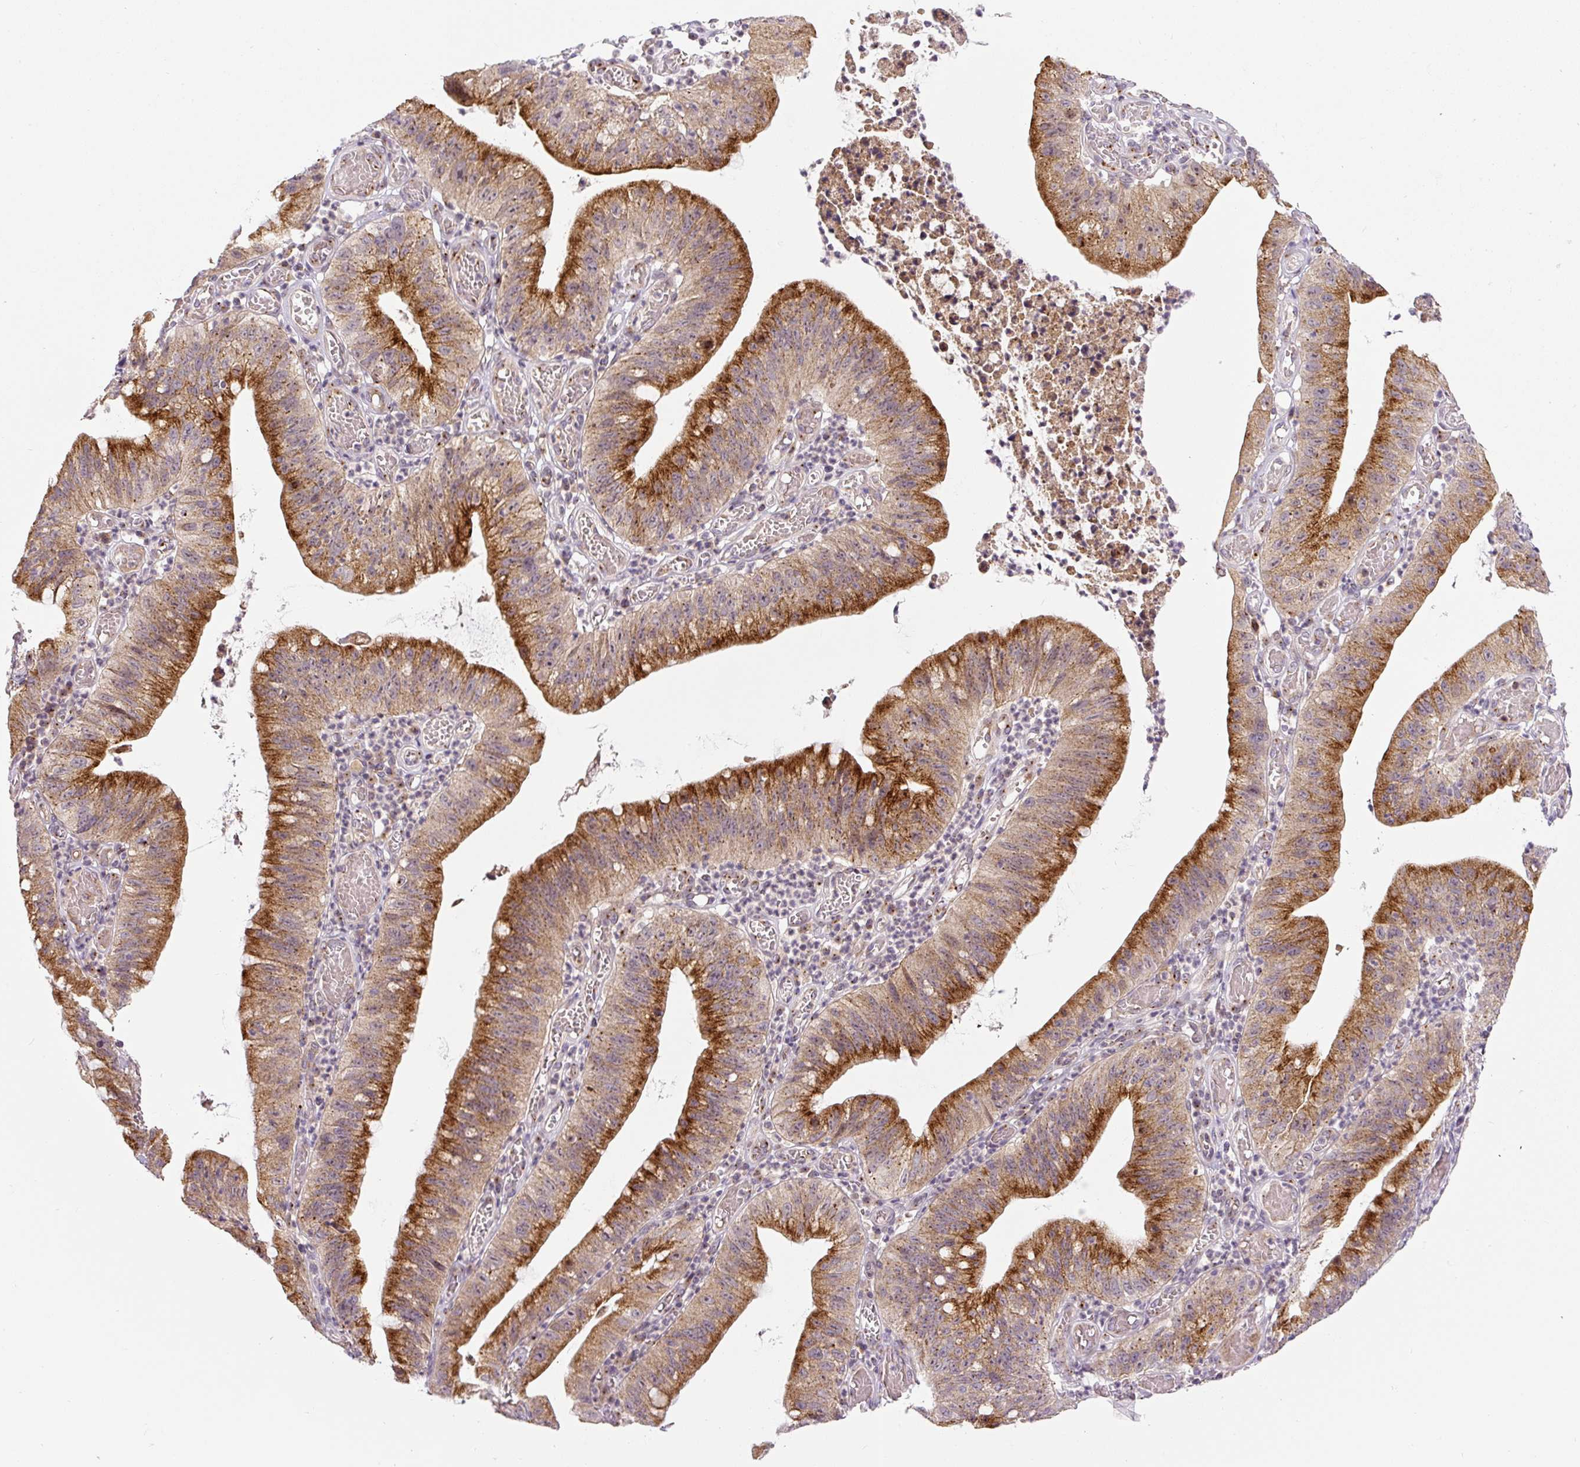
{"staining": {"intensity": "strong", "quantity": ">75%", "location": "cytoplasmic/membranous"}, "tissue": "stomach cancer", "cell_type": "Tumor cells", "image_type": "cancer", "snomed": [{"axis": "morphology", "description": "Adenocarcinoma, NOS"}, {"axis": "topography", "description": "Stomach"}], "caption": "A brown stain shows strong cytoplasmic/membranous expression of a protein in stomach cancer (adenocarcinoma) tumor cells. (DAB (3,3'-diaminobenzidine) = brown stain, brightfield microscopy at high magnification).", "gene": "PCM1", "patient": {"sex": "male", "age": 59}}